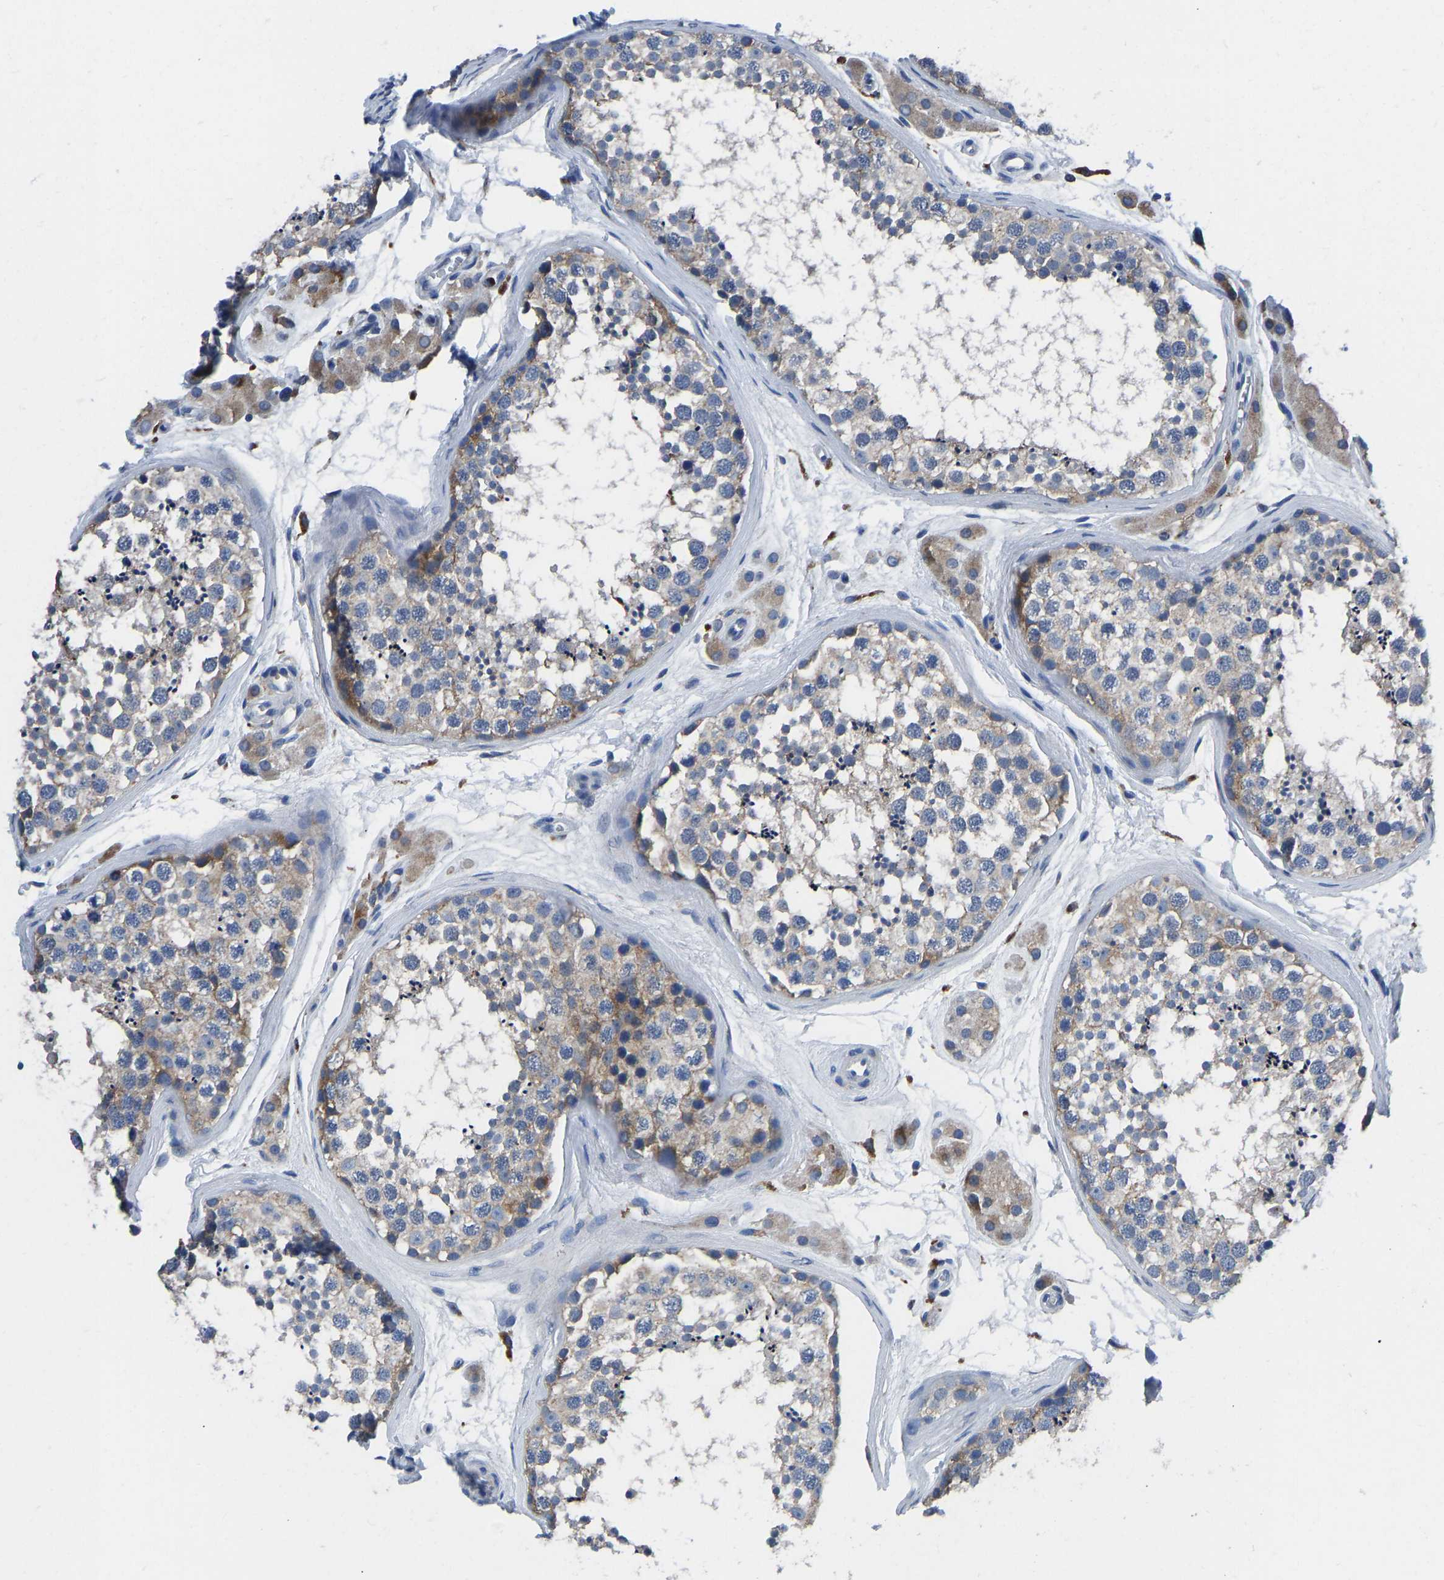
{"staining": {"intensity": "moderate", "quantity": "<25%", "location": "cytoplasmic/membranous"}, "tissue": "testis", "cell_type": "Cells in seminiferous ducts", "image_type": "normal", "snomed": [{"axis": "morphology", "description": "Normal tissue, NOS"}, {"axis": "topography", "description": "Testis"}], "caption": "Moderate cytoplasmic/membranous staining is identified in approximately <25% of cells in seminiferous ducts in unremarkable testis. The staining is performed using DAB brown chromogen to label protein expression. The nuclei are counter-stained blue using hematoxylin.", "gene": "ATP6V1E1", "patient": {"sex": "male", "age": 56}}